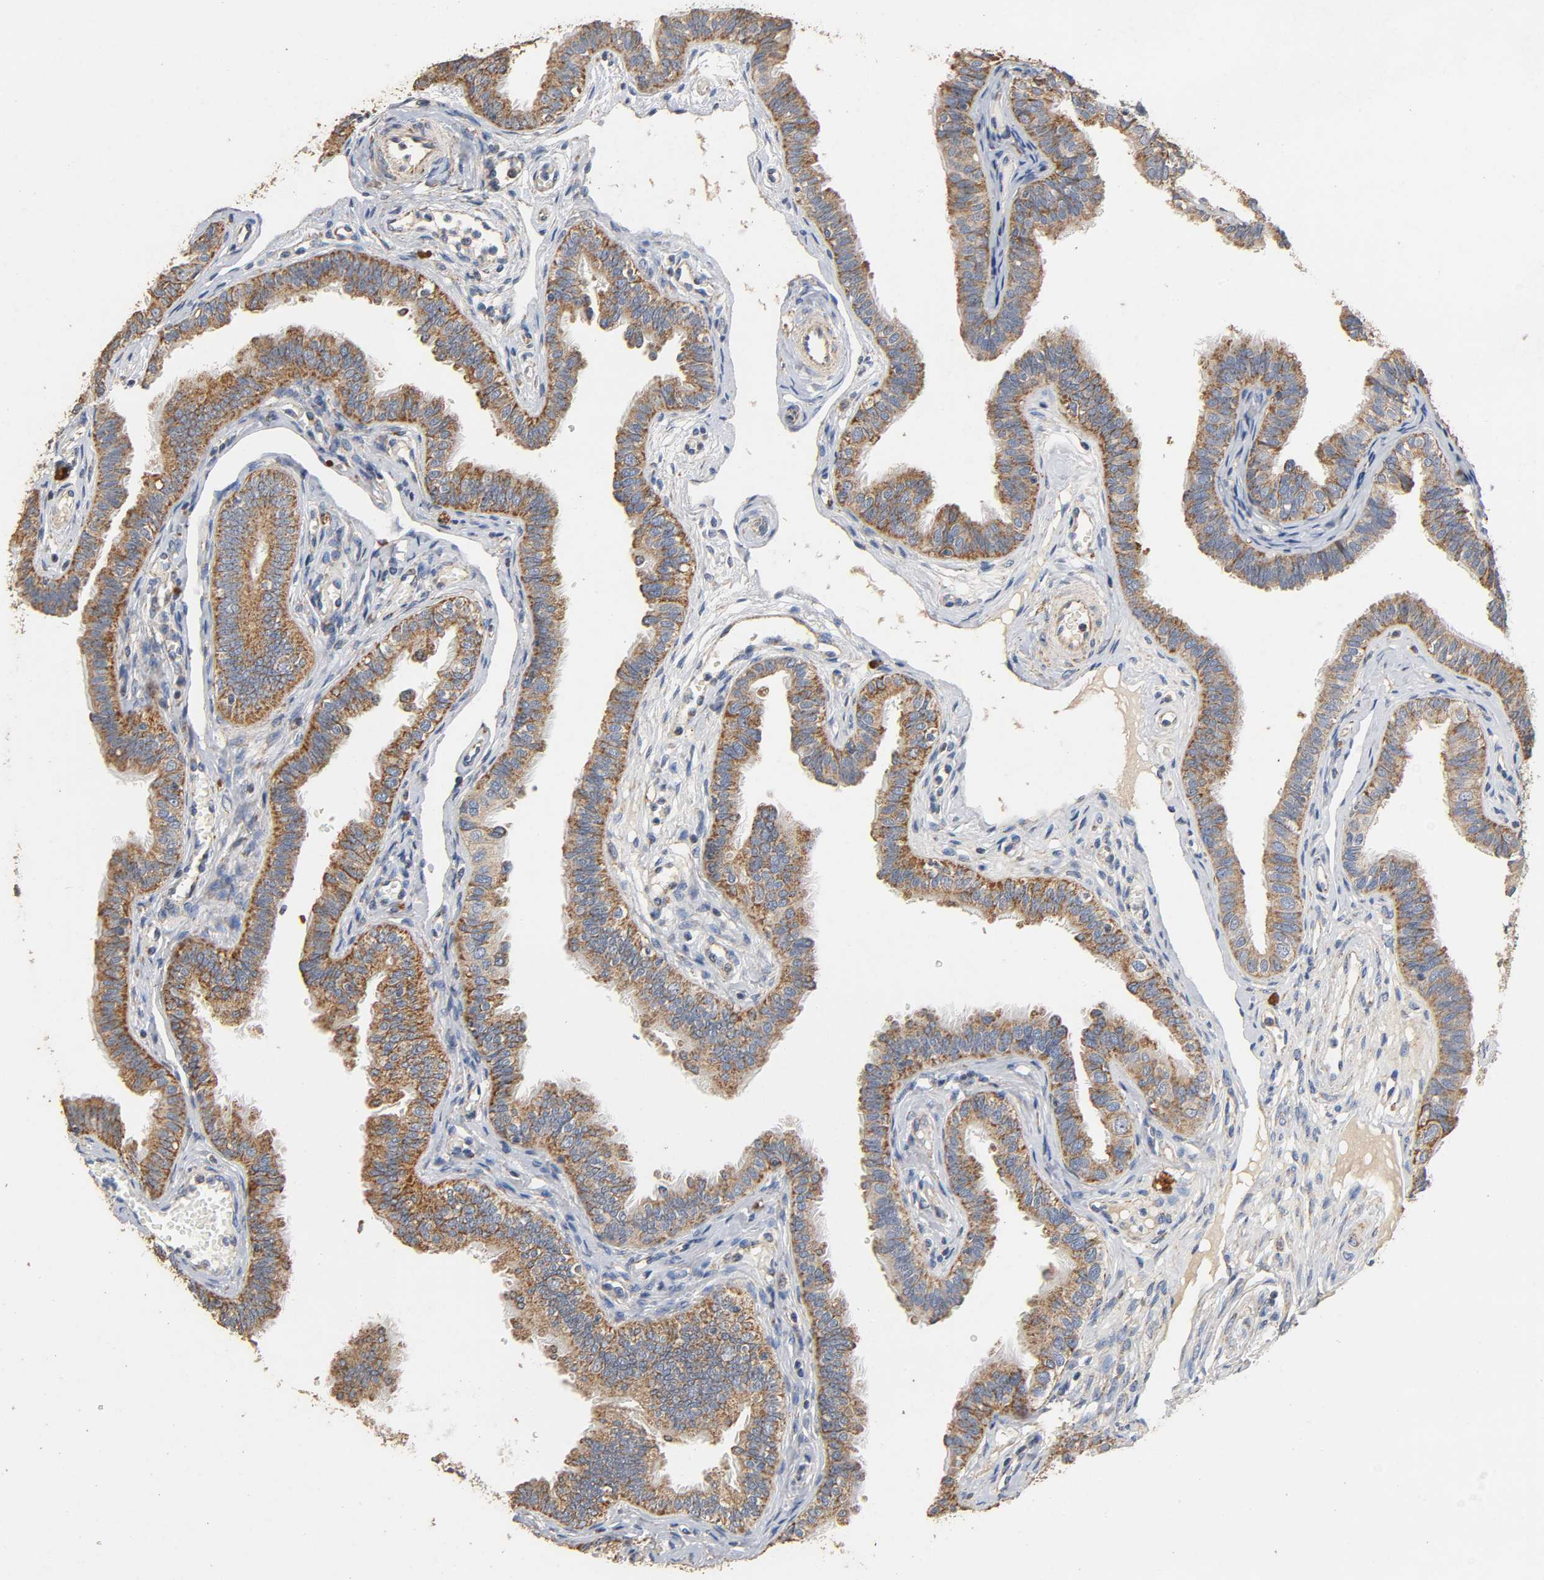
{"staining": {"intensity": "weak", "quantity": ">75%", "location": "cytoplasmic/membranous"}, "tissue": "fallopian tube", "cell_type": "Glandular cells", "image_type": "normal", "snomed": [{"axis": "morphology", "description": "Normal tissue, NOS"}, {"axis": "morphology", "description": "Dermoid, NOS"}, {"axis": "topography", "description": "Fallopian tube"}], "caption": "An image of fallopian tube stained for a protein shows weak cytoplasmic/membranous brown staining in glandular cells.", "gene": "NDUFS3", "patient": {"sex": "female", "age": 33}}